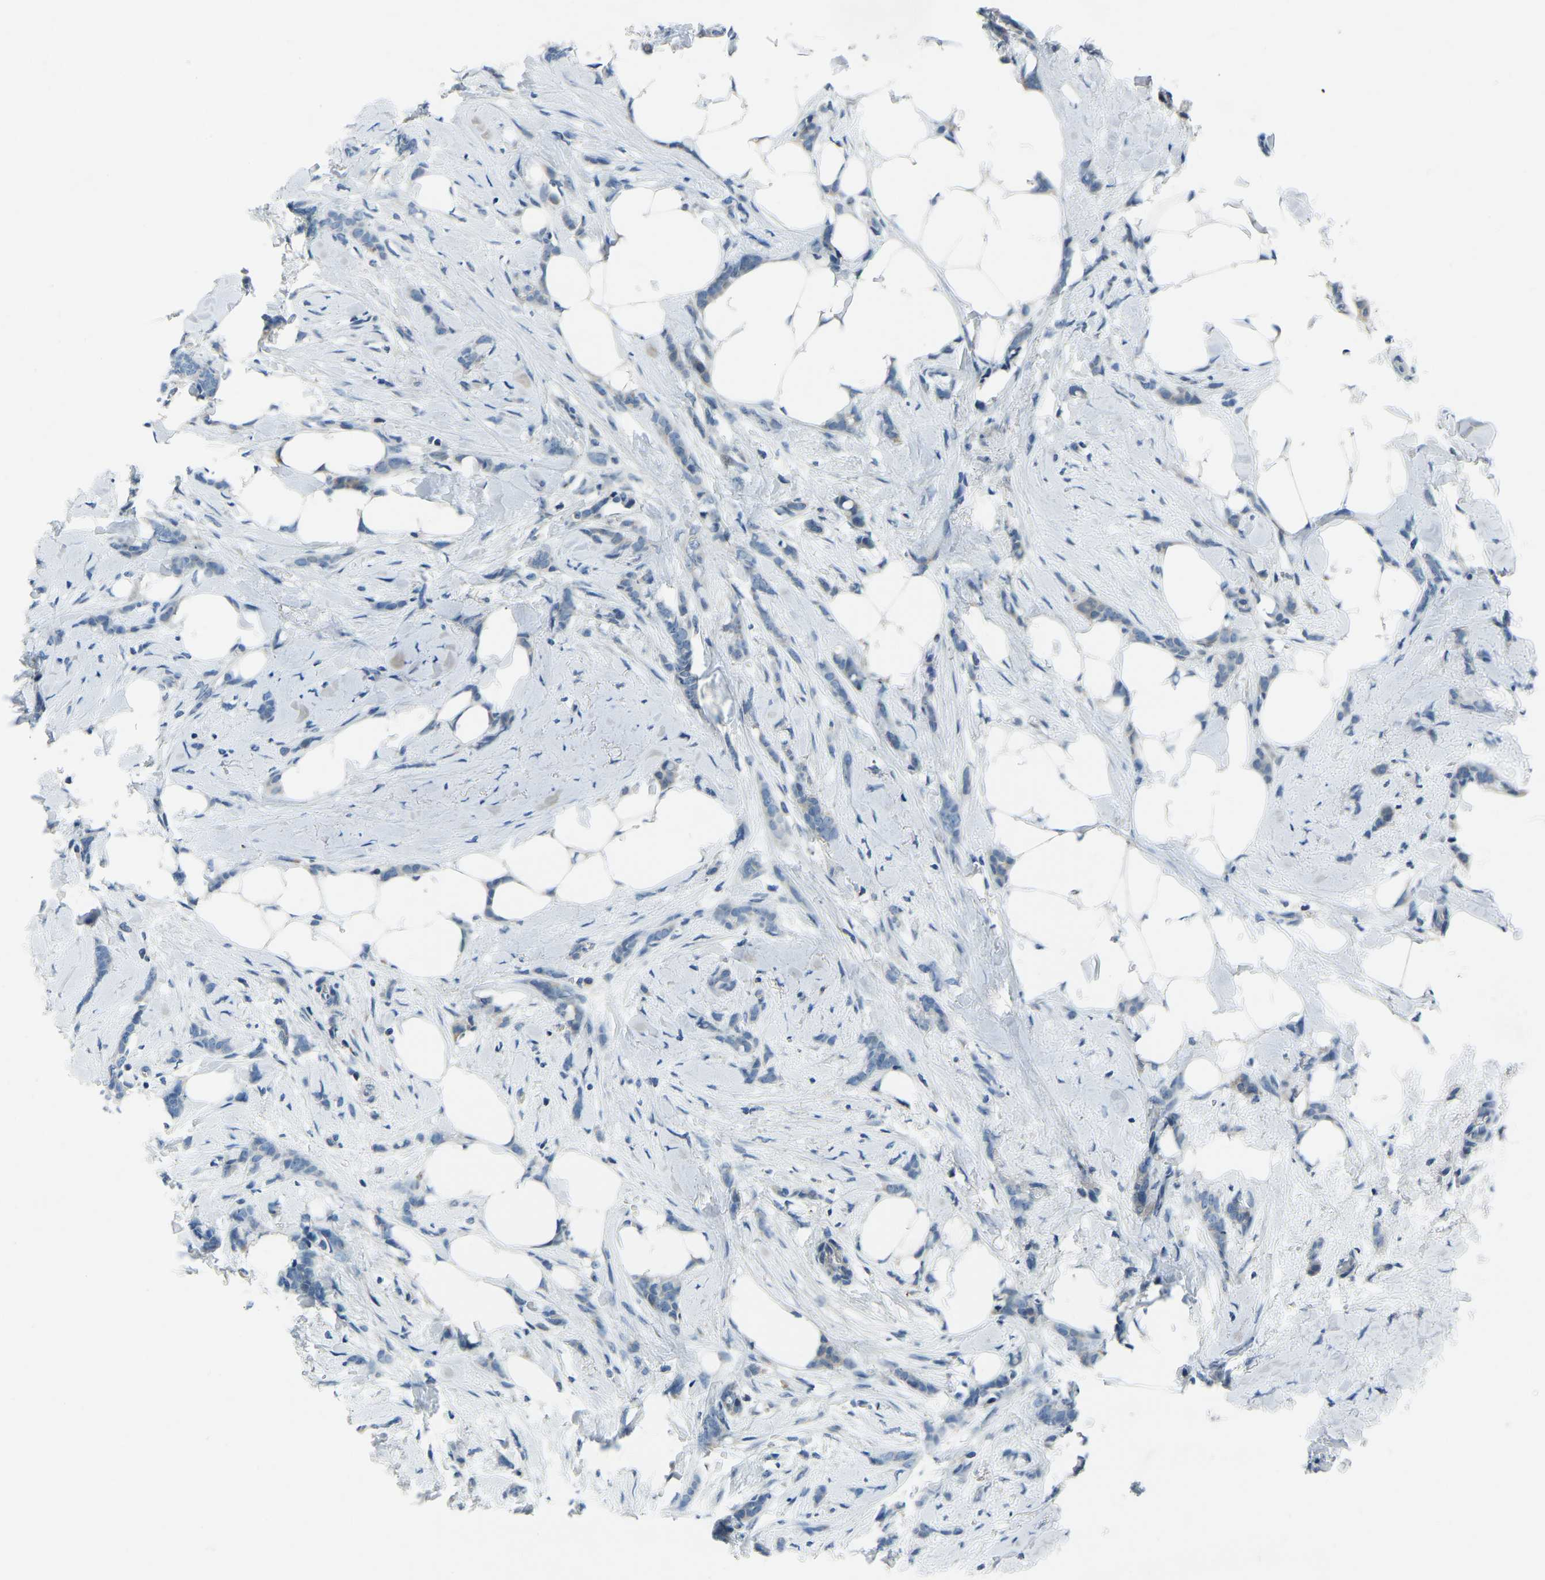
{"staining": {"intensity": "negative", "quantity": "none", "location": "none"}, "tissue": "breast cancer", "cell_type": "Tumor cells", "image_type": "cancer", "snomed": [{"axis": "morphology", "description": "Lobular carcinoma, in situ"}, {"axis": "morphology", "description": "Lobular carcinoma"}, {"axis": "topography", "description": "Breast"}], "caption": "IHC of human breast cancer demonstrates no positivity in tumor cells.", "gene": "XIRP1", "patient": {"sex": "female", "age": 41}}